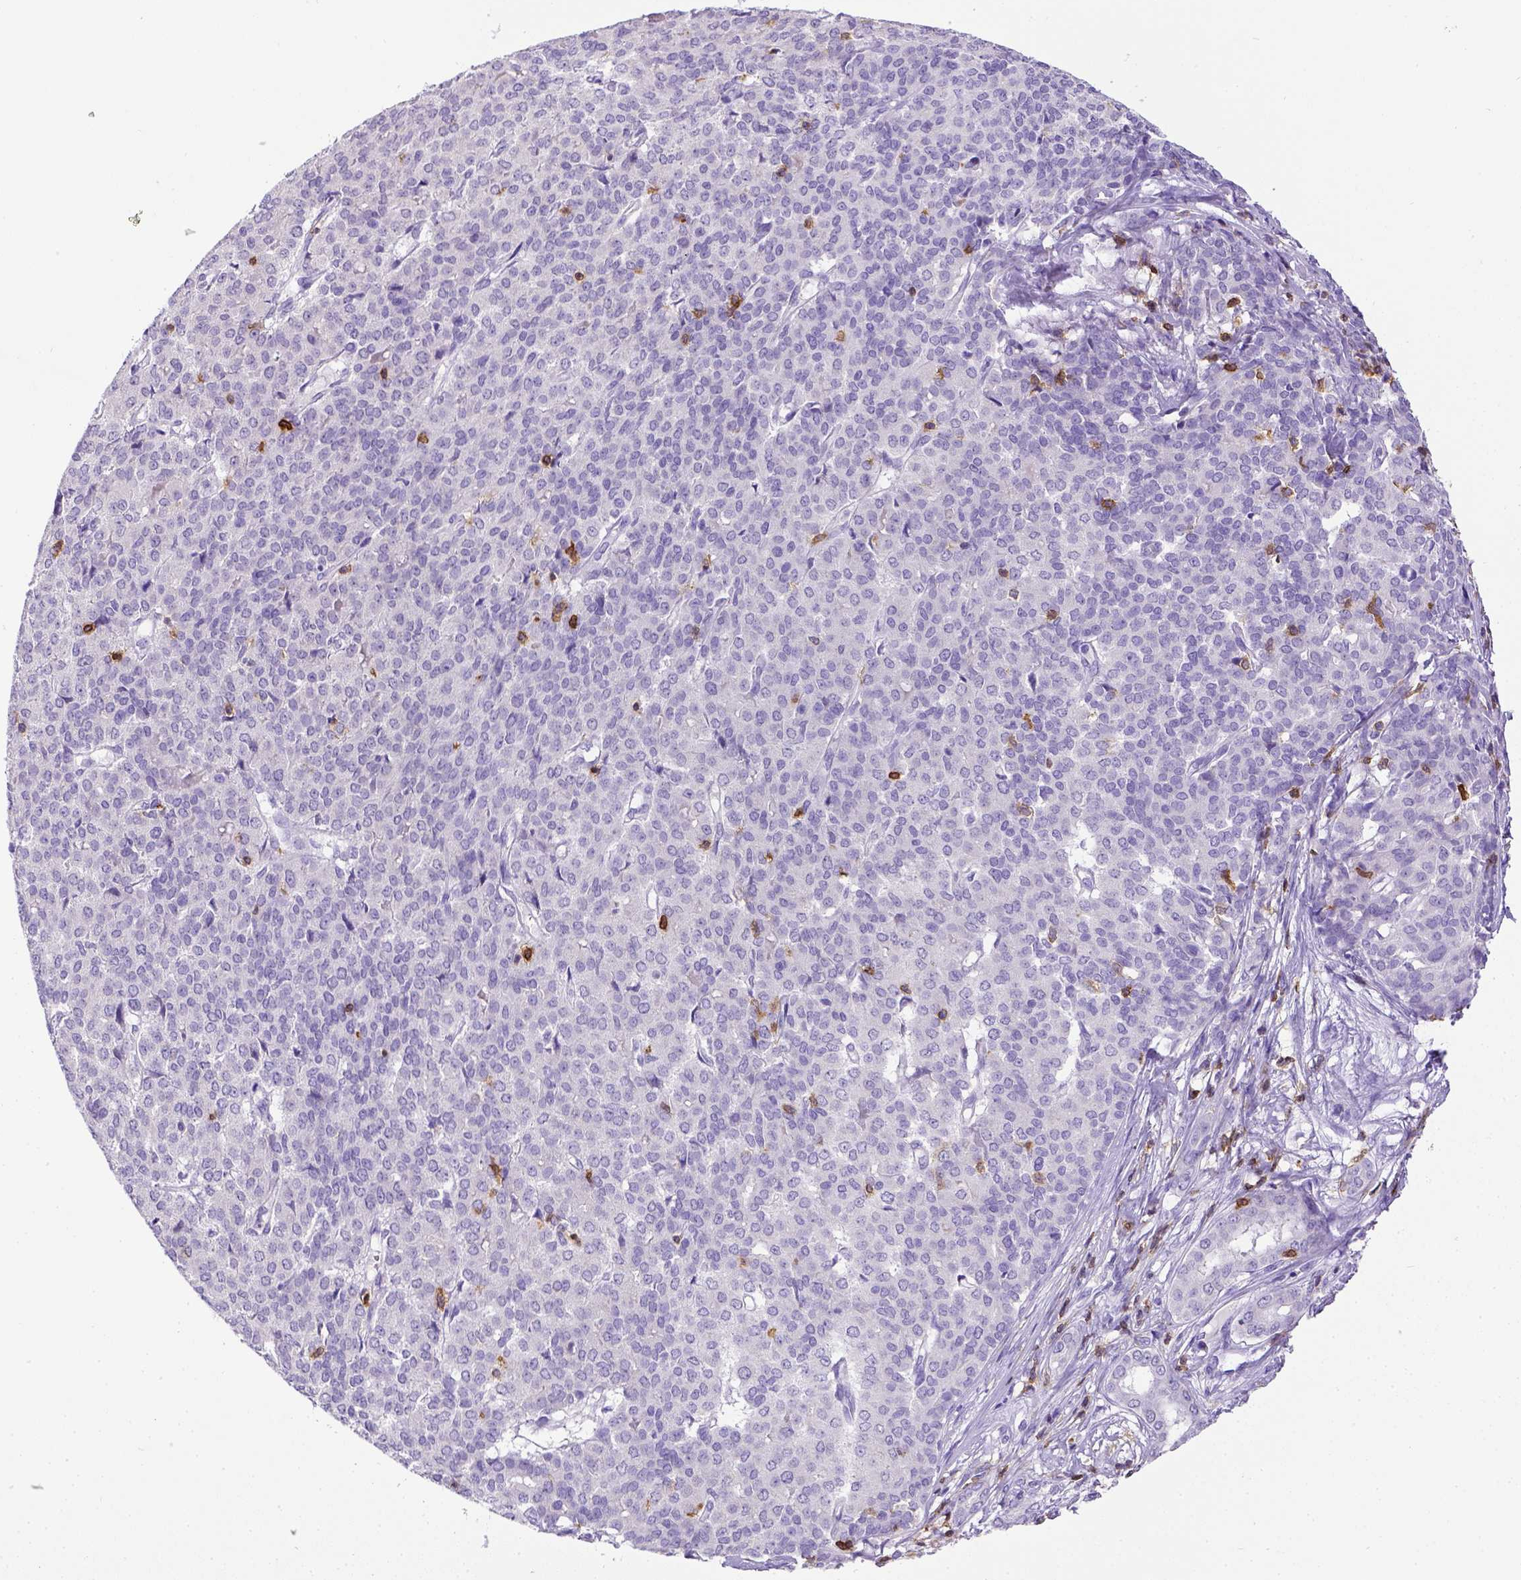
{"staining": {"intensity": "negative", "quantity": "none", "location": "none"}, "tissue": "liver cancer", "cell_type": "Tumor cells", "image_type": "cancer", "snomed": [{"axis": "morphology", "description": "Cholangiocarcinoma"}, {"axis": "topography", "description": "Liver"}], "caption": "Tumor cells are negative for brown protein staining in liver cholangiocarcinoma.", "gene": "CD3E", "patient": {"sex": "female", "age": 47}}